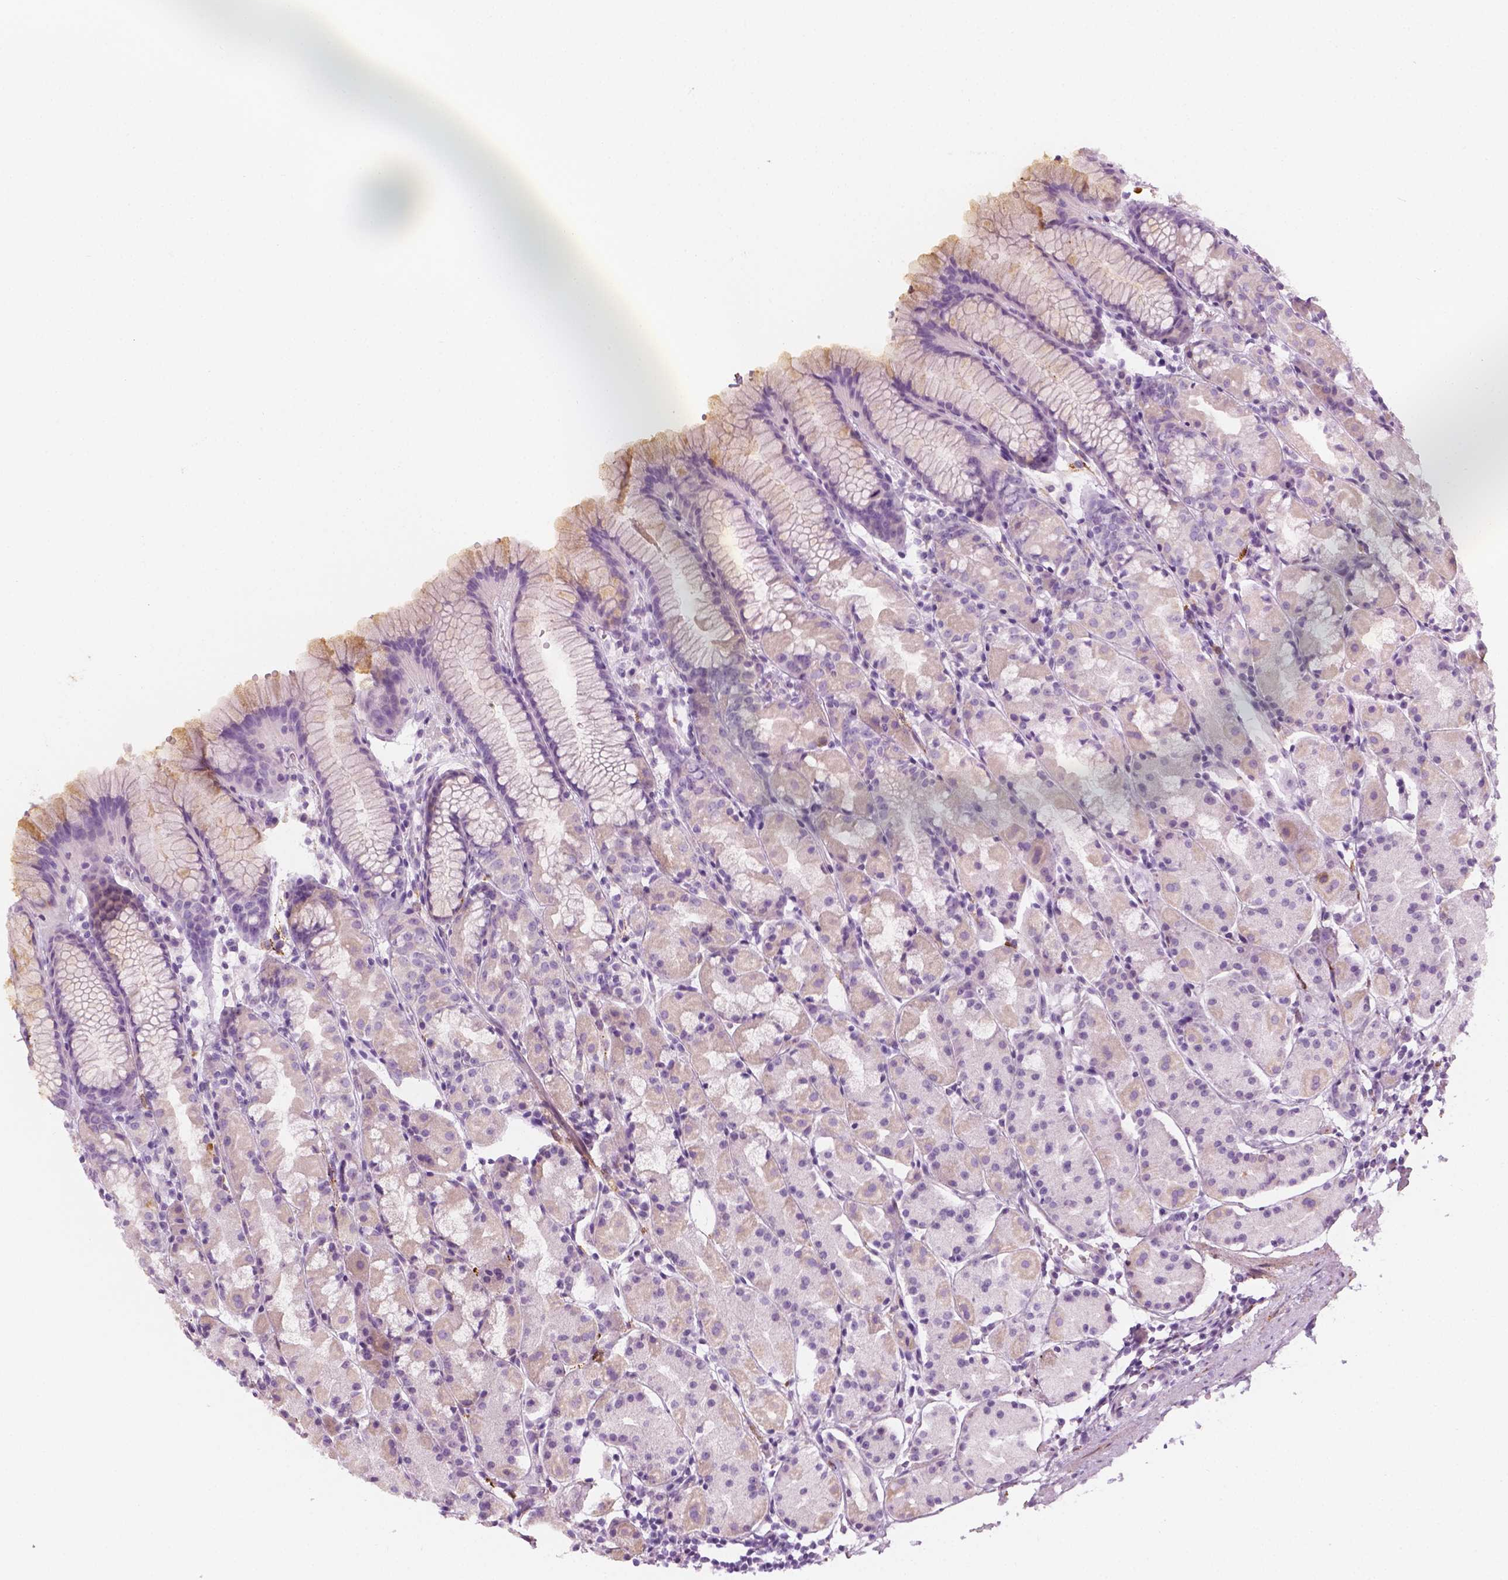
{"staining": {"intensity": "strong", "quantity": "<25%", "location": "cytoplasmic/membranous"}, "tissue": "stomach", "cell_type": "Glandular cells", "image_type": "normal", "snomed": [{"axis": "morphology", "description": "Normal tissue, NOS"}, {"axis": "topography", "description": "Stomach, upper"}], "caption": "Stomach stained for a protein reveals strong cytoplasmic/membranous positivity in glandular cells. (brown staining indicates protein expression, while blue staining denotes nuclei).", "gene": "CES1", "patient": {"sex": "male", "age": 47}}